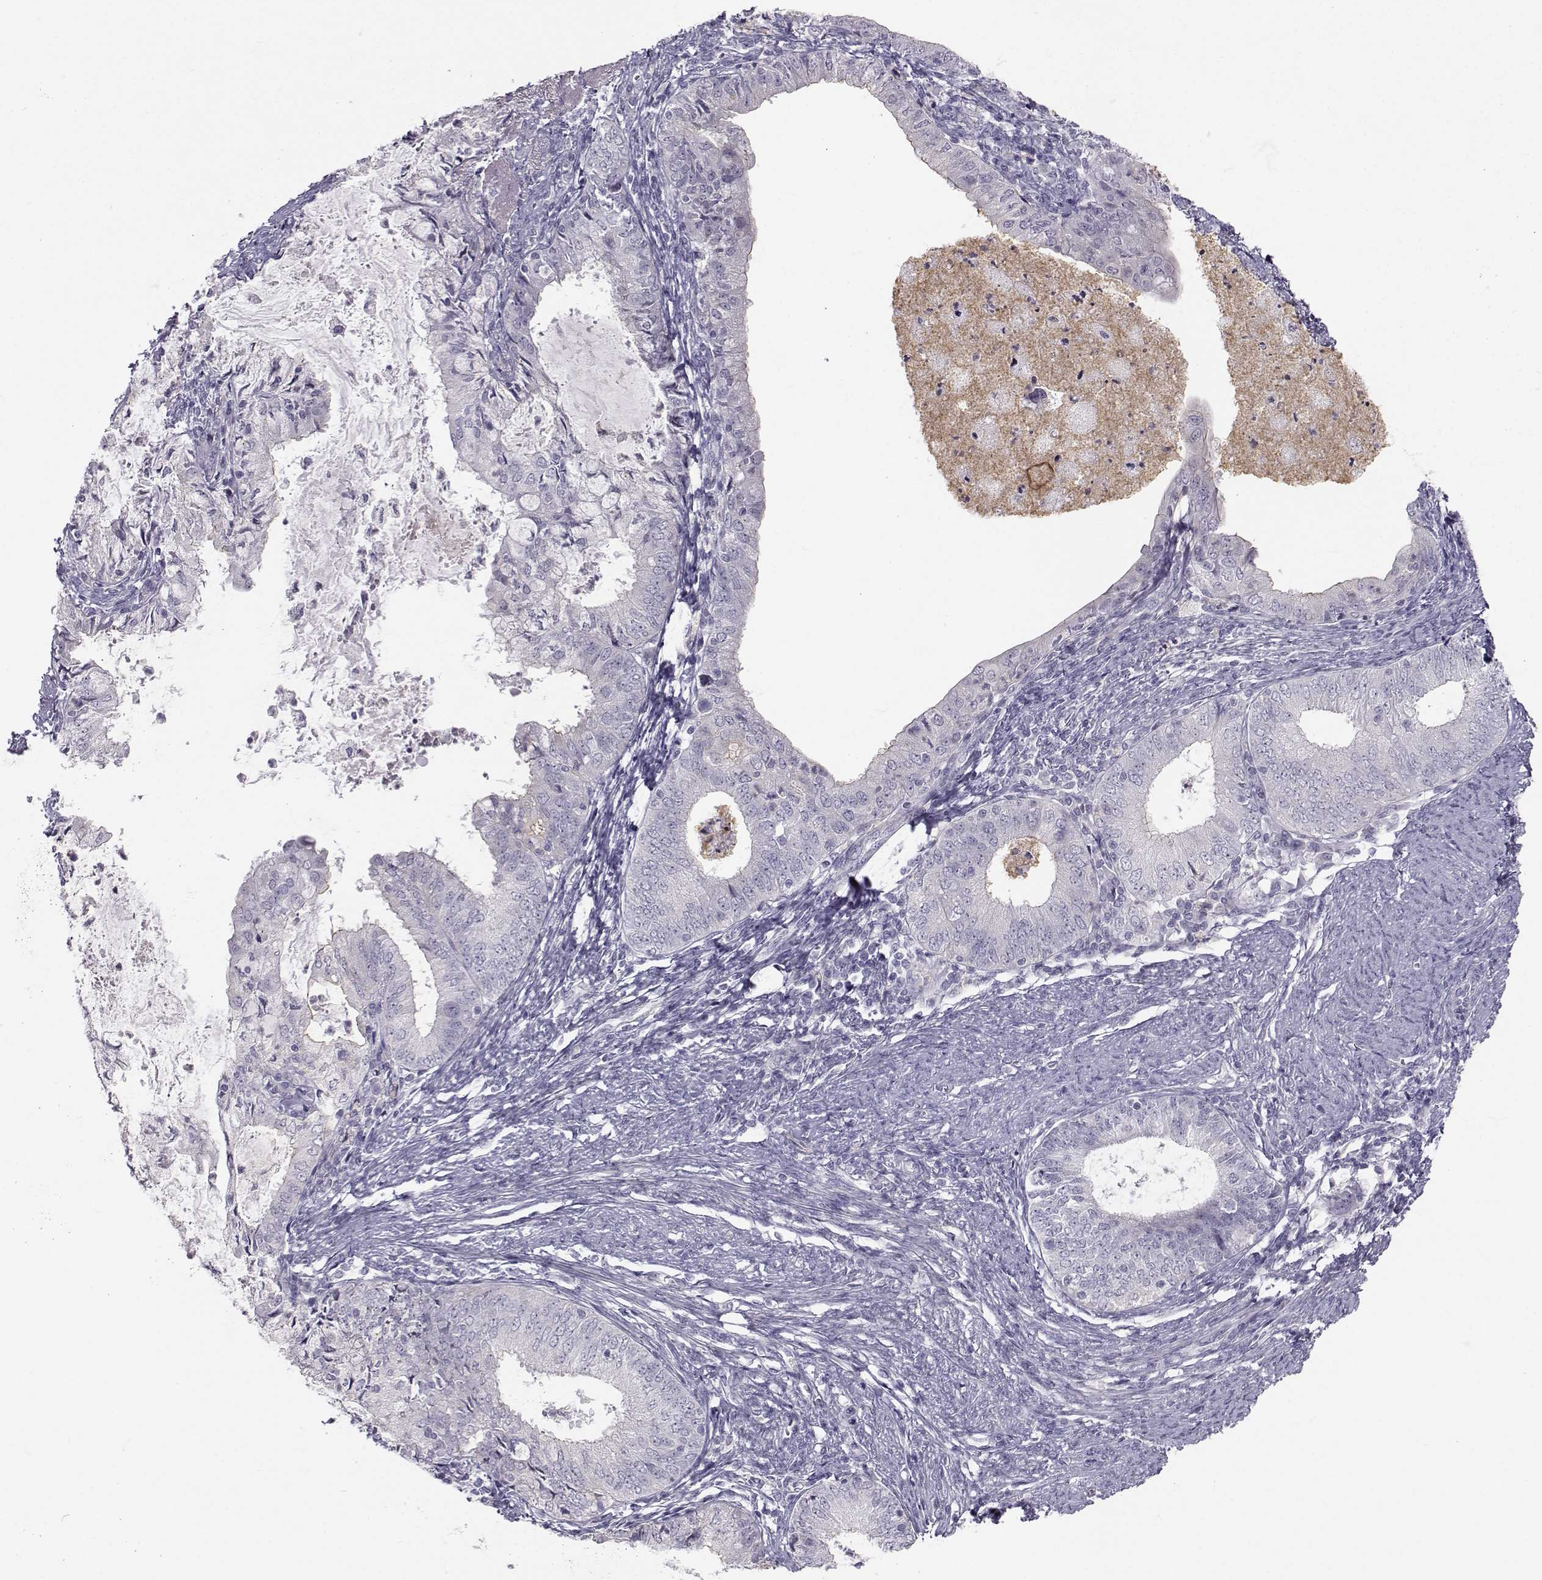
{"staining": {"intensity": "negative", "quantity": "none", "location": "none"}, "tissue": "endometrial cancer", "cell_type": "Tumor cells", "image_type": "cancer", "snomed": [{"axis": "morphology", "description": "Adenocarcinoma, NOS"}, {"axis": "topography", "description": "Endometrium"}], "caption": "Histopathology image shows no protein staining in tumor cells of endometrial cancer (adenocarcinoma) tissue.", "gene": "ZNF185", "patient": {"sex": "female", "age": 57}}